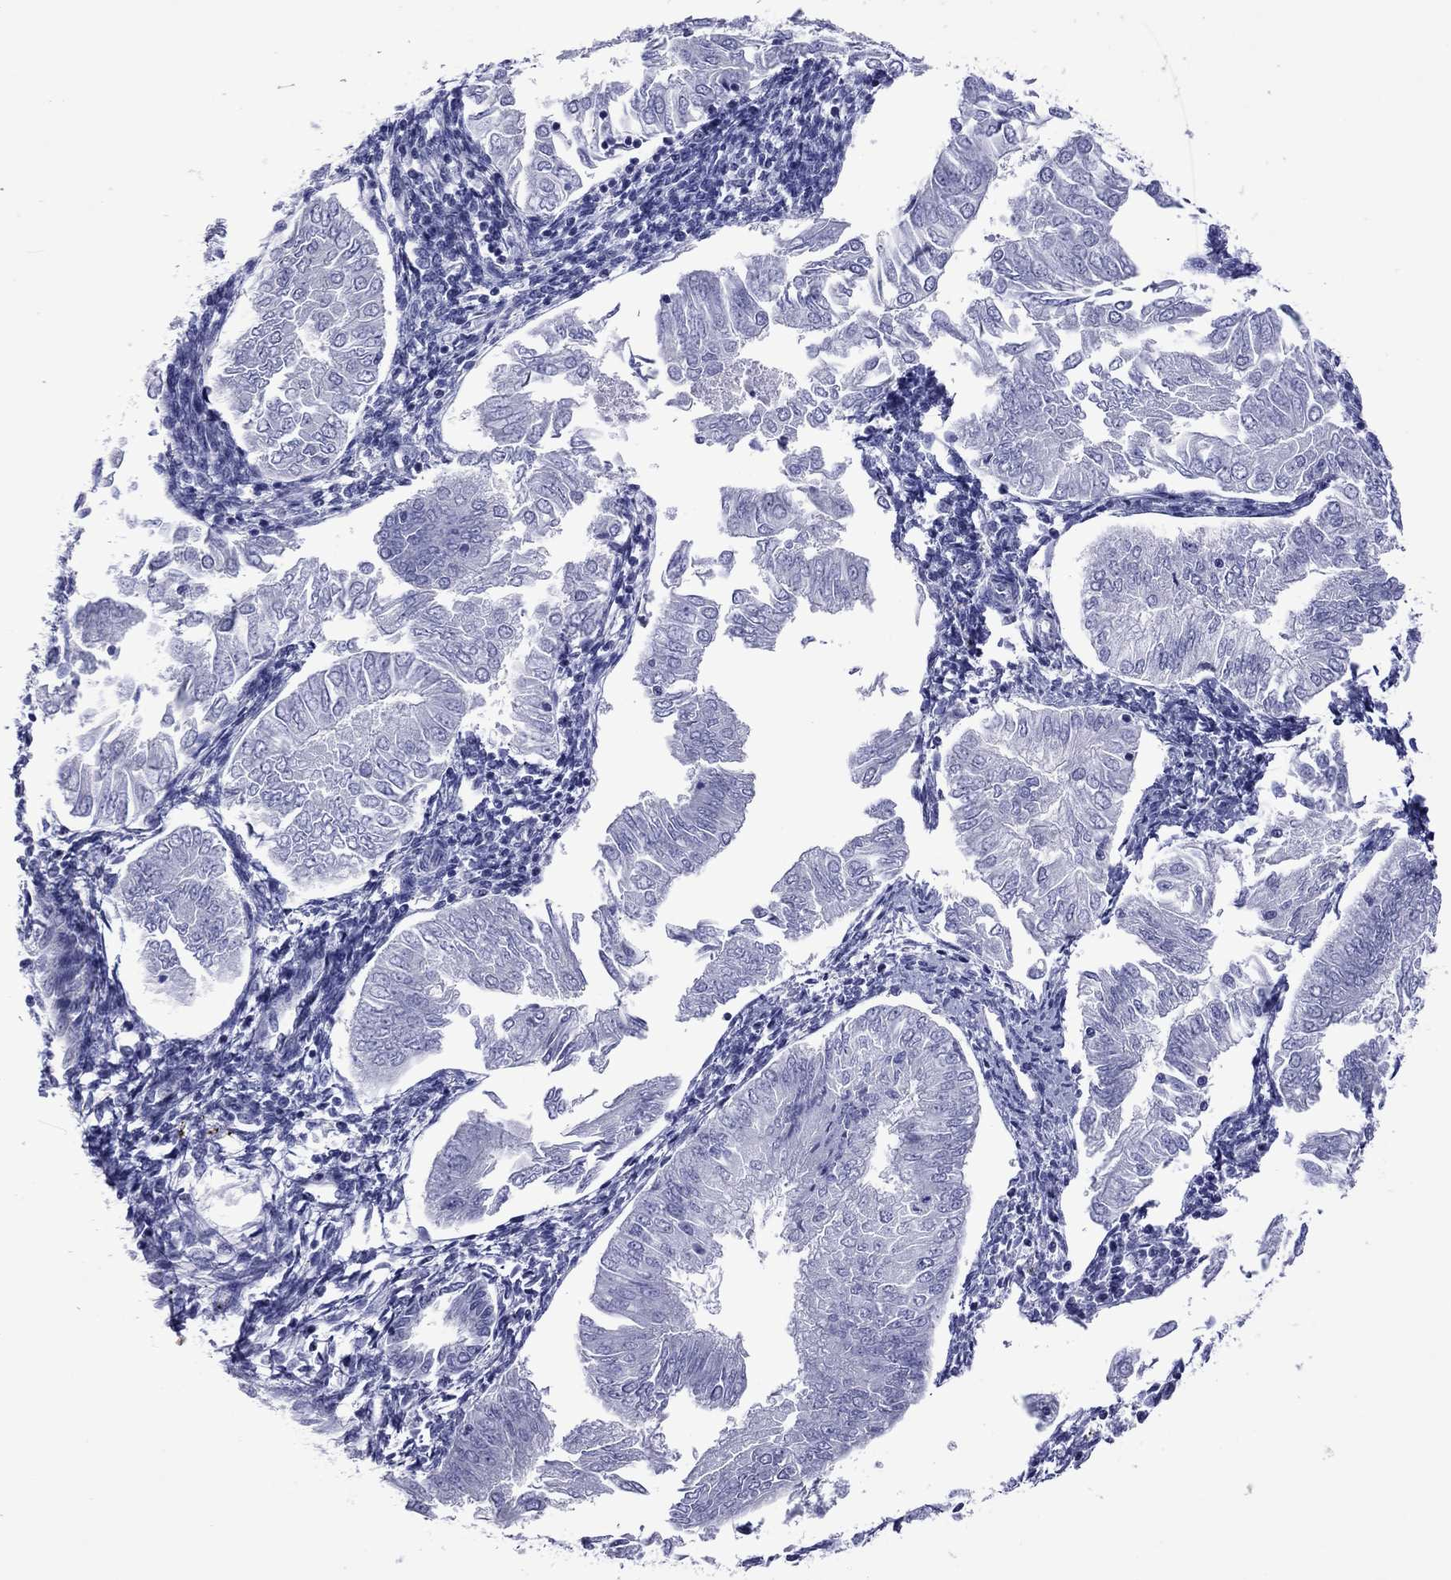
{"staining": {"intensity": "negative", "quantity": "none", "location": "none"}, "tissue": "endometrial cancer", "cell_type": "Tumor cells", "image_type": "cancer", "snomed": [{"axis": "morphology", "description": "Adenocarcinoma, NOS"}, {"axis": "topography", "description": "Endometrium"}], "caption": "Immunohistochemical staining of human endometrial adenocarcinoma reveals no significant staining in tumor cells.", "gene": "PIWIL1", "patient": {"sex": "female", "age": 53}}